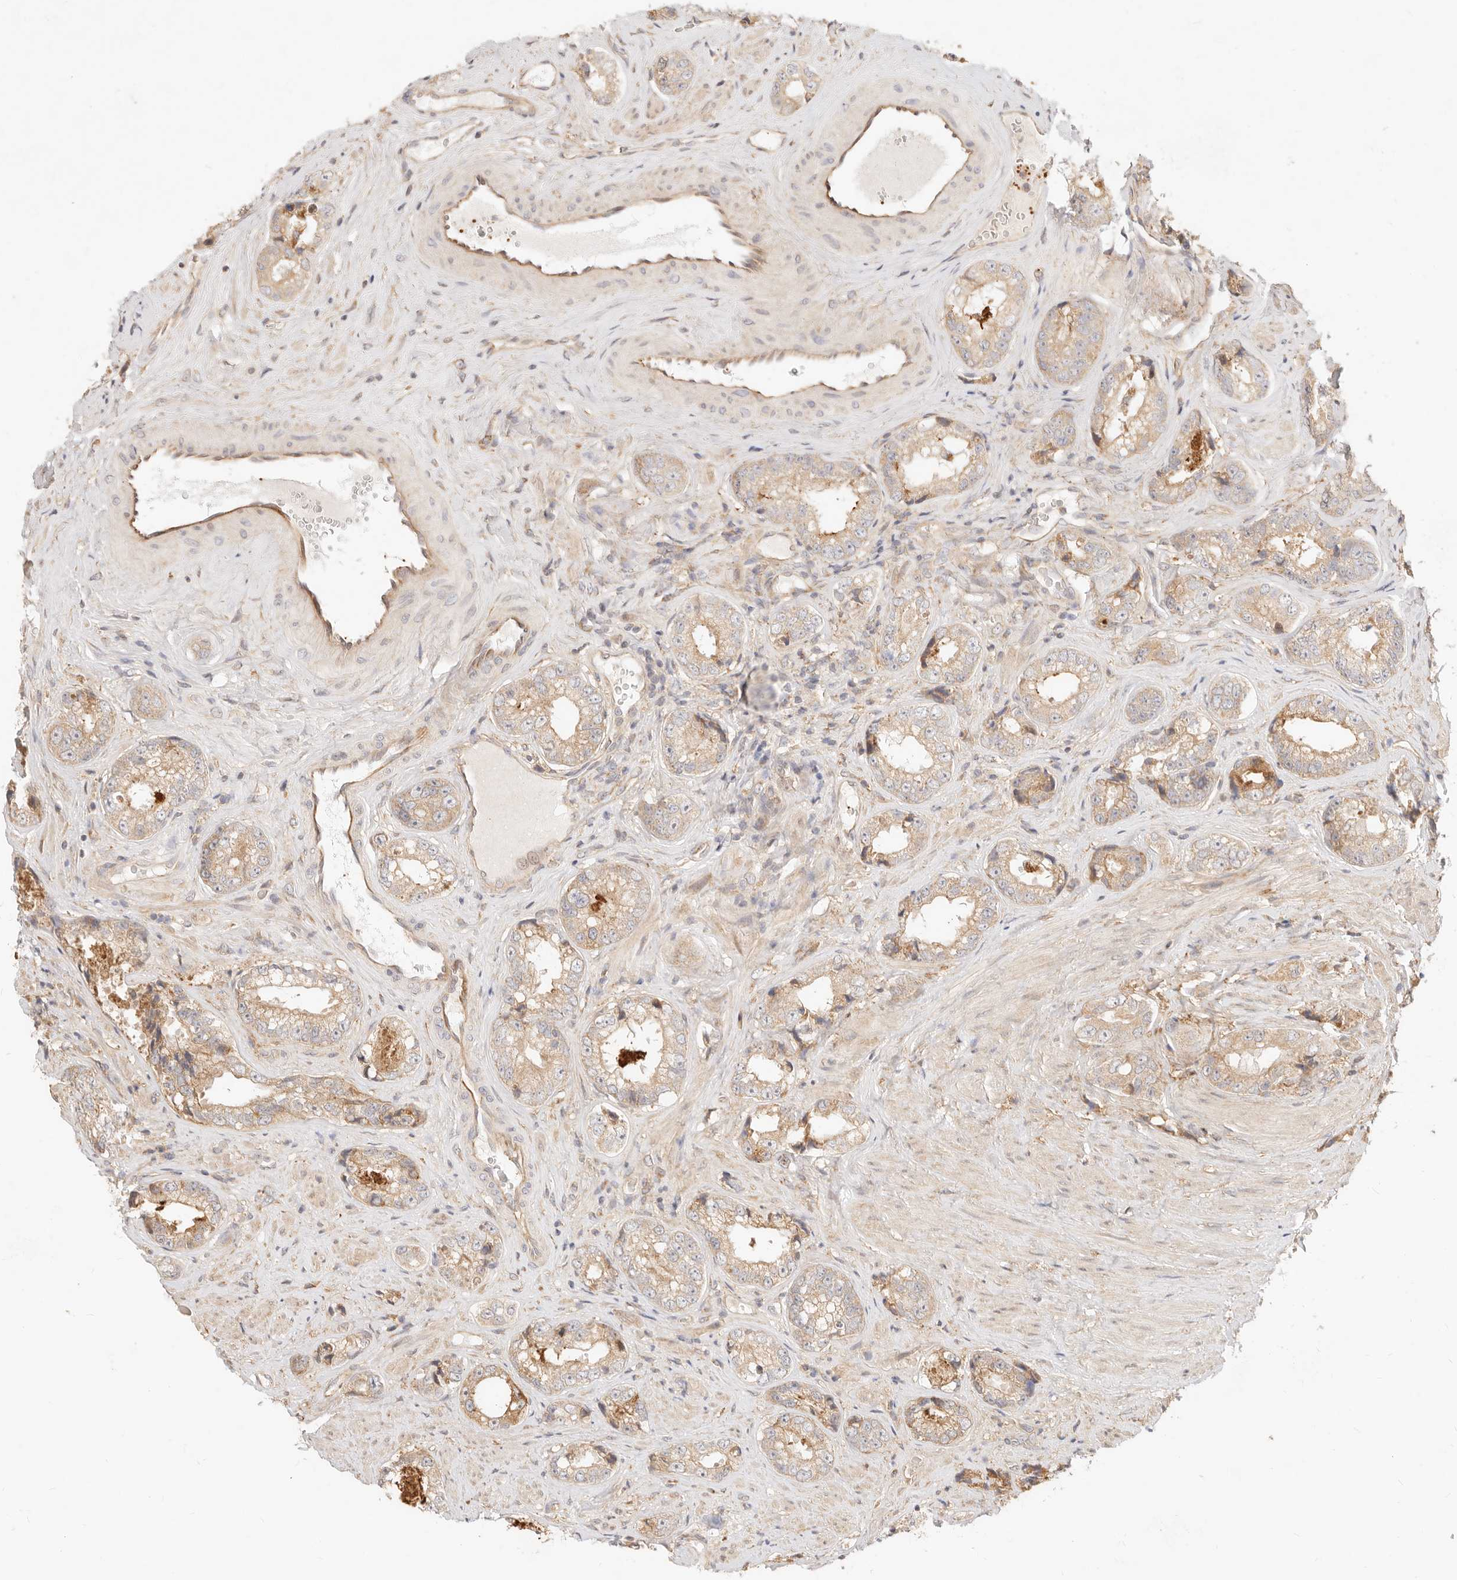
{"staining": {"intensity": "moderate", "quantity": ">75%", "location": "cytoplasmic/membranous"}, "tissue": "prostate cancer", "cell_type": "Tumor cells", "image_type": "cancer", "snomed": [{"axis": "morphology", "description": "Adenocarcinoma, High grade"}, {"axis": "topography", "description": "Prostate"}], "caption": "Protein expression by immunohistochemistry (IHC) reveals moderate cytoplasmic/membranous staining in approximately >75% of tumor cells in prostate cancer.", "gene": "UBXN10", "patient": {"sex": "male", "age": 61}}